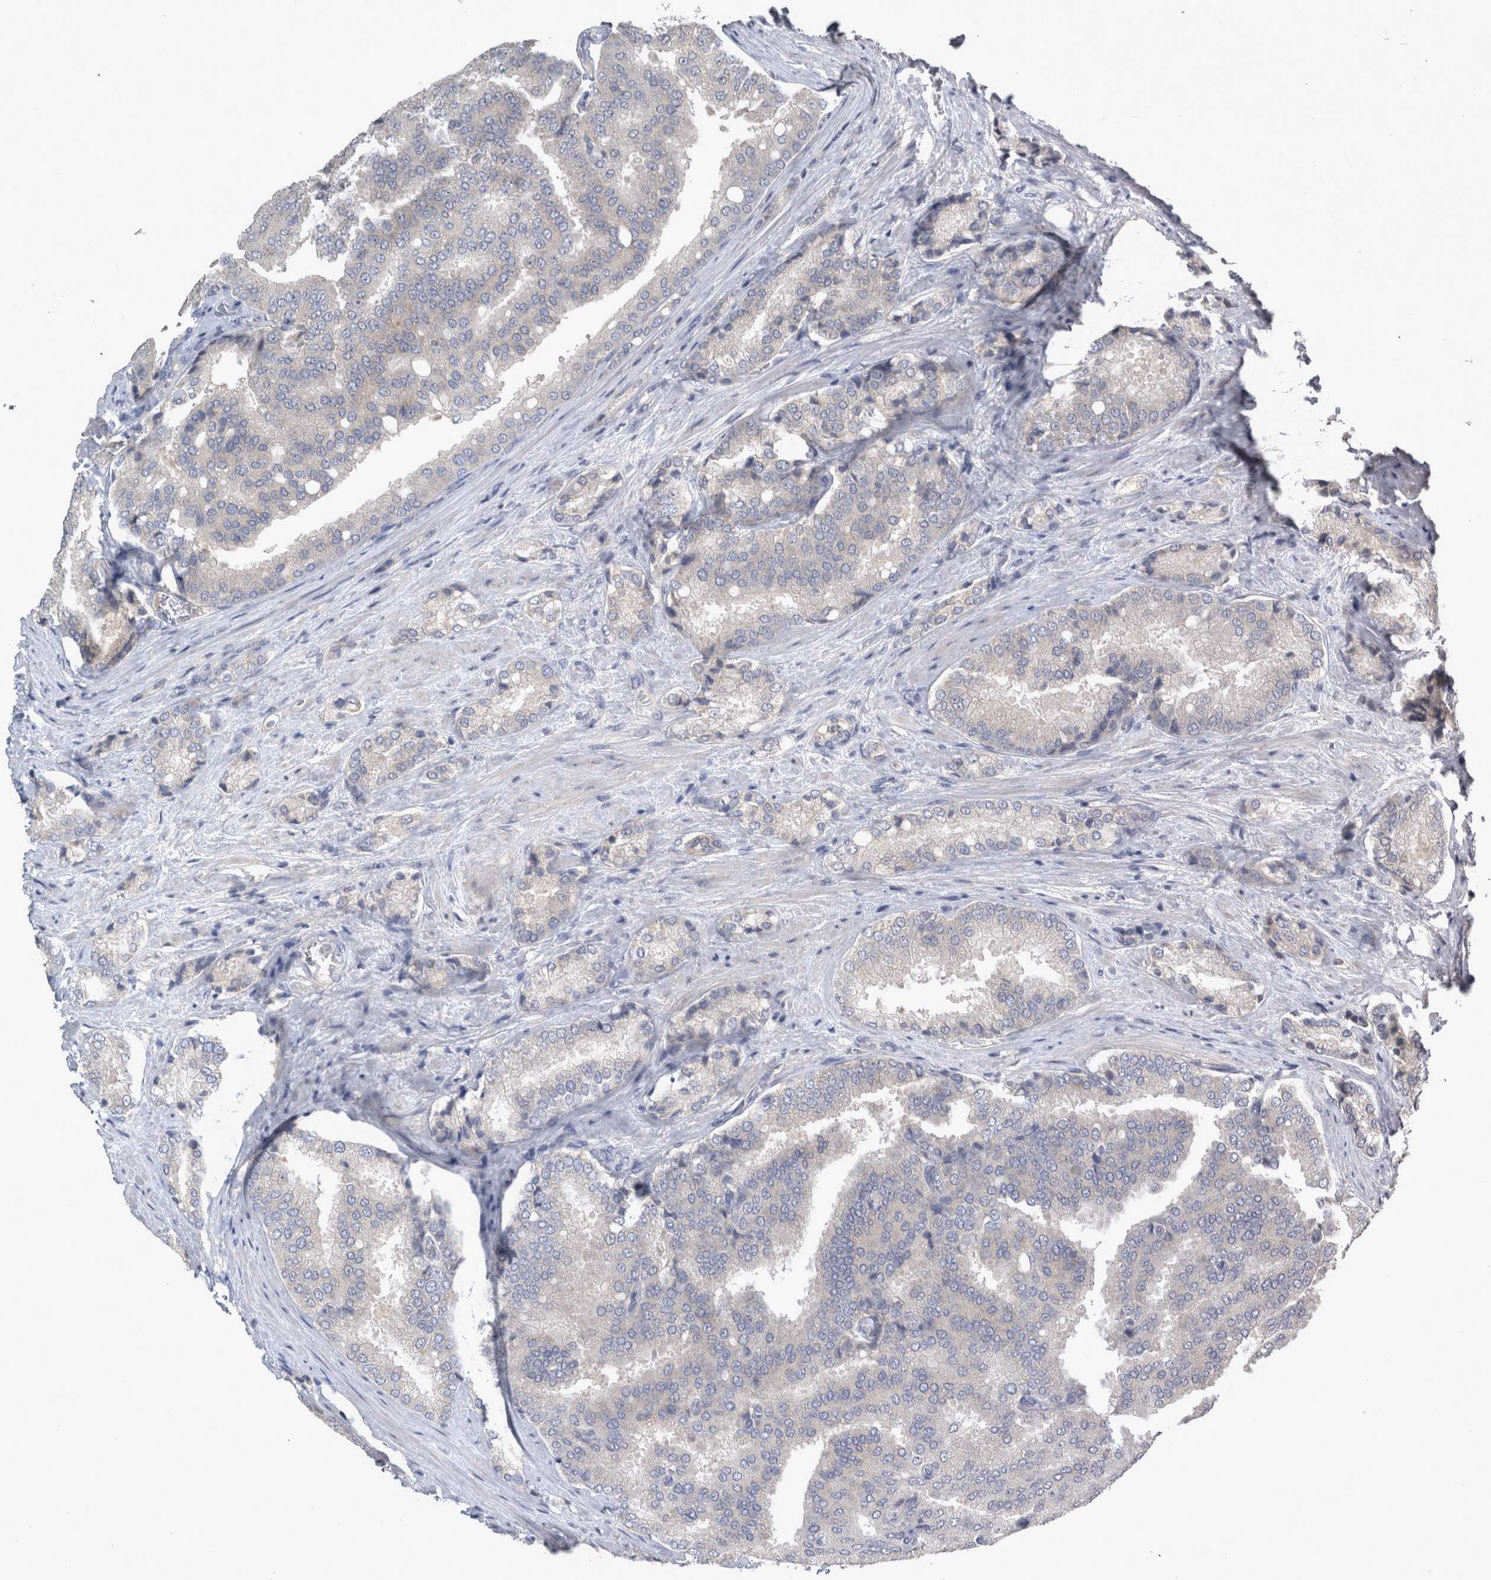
{"staining": {"intensity": "negative", "quantity": "none", "location": "none"}, "tissue": "prostate cancer", "cell_type": "Tumor cells", "image_type": "cancer", "snomed": [{"axis": "morphology", "description": "Adenocarcinoma, High grade"}, {"axis": "topography", "description": "Prostate"}], "caption": "Tumor cells show no significant positivity in prostate cancer.", "gene": "SLC22A11", "patient": {"sex": "male", "age": 50}}